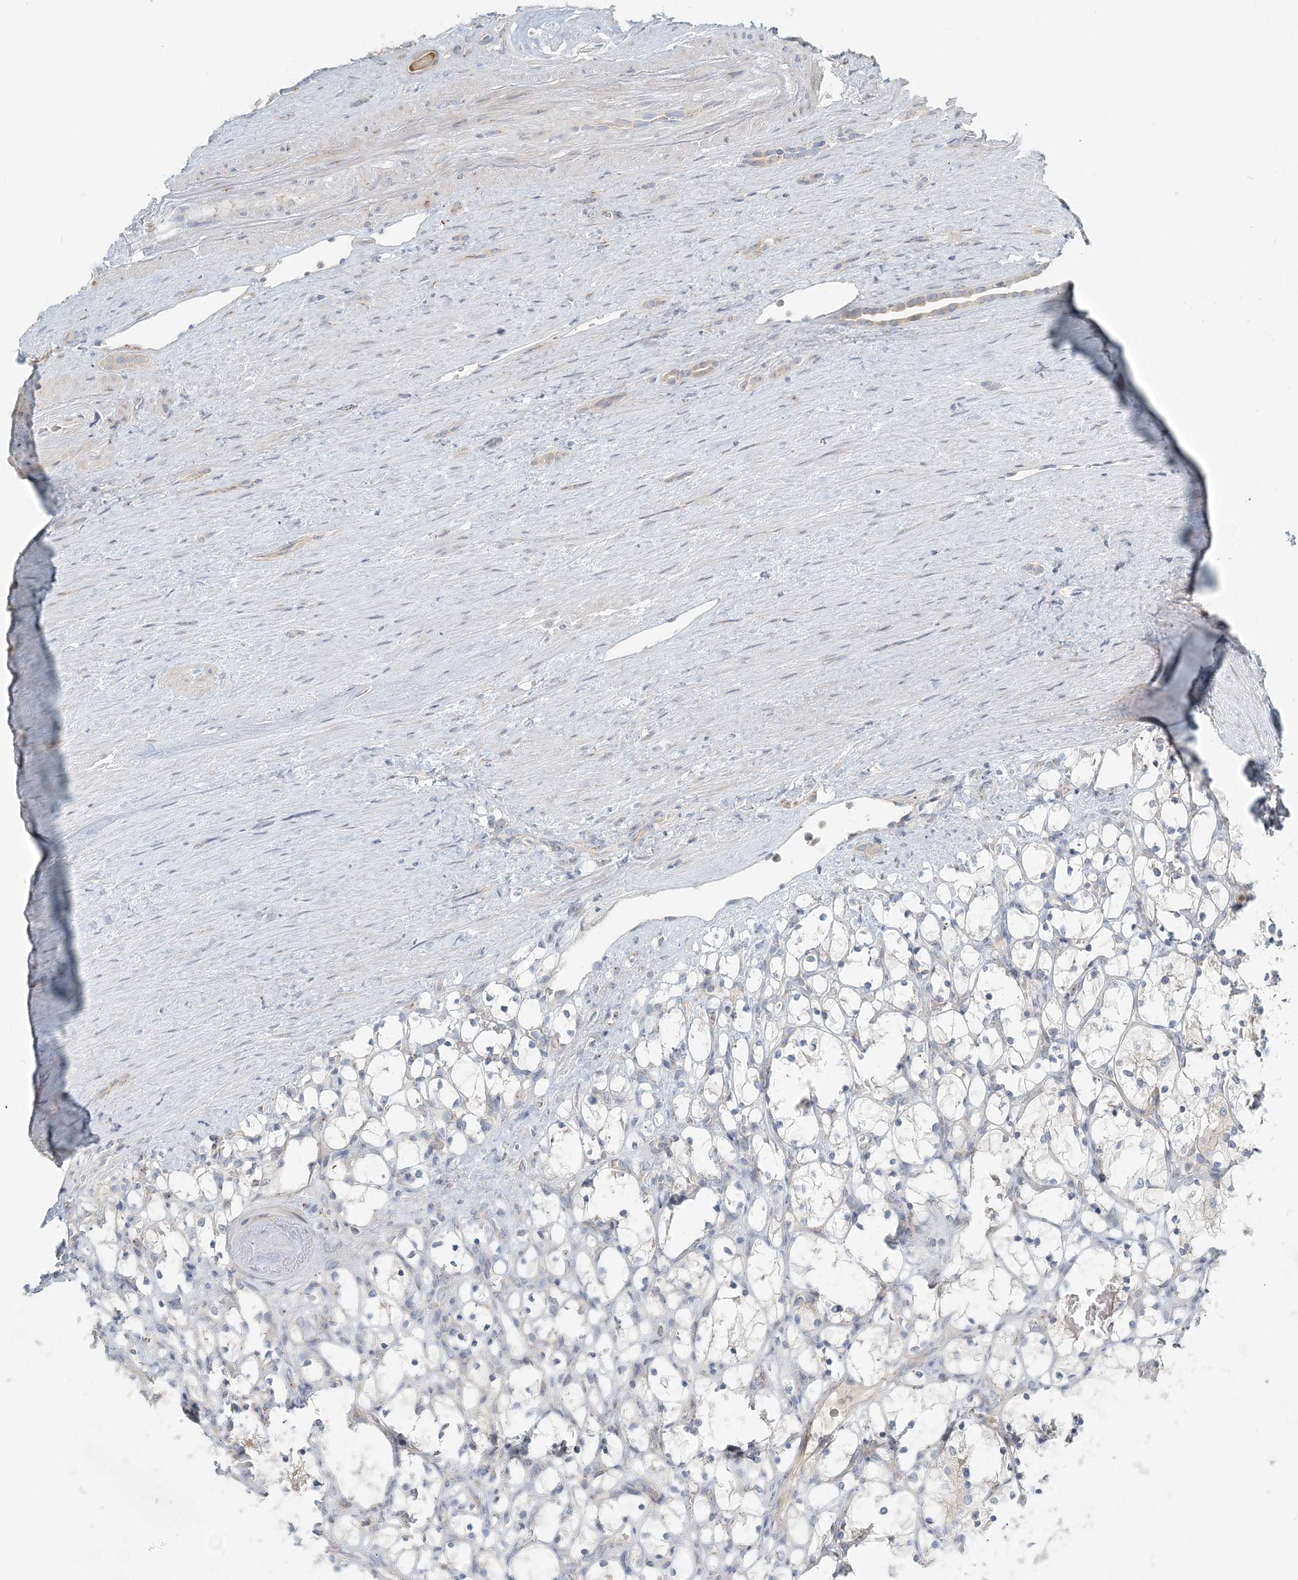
{"staining": {"intensity": "negative", "quantity": "none", "location": "none"}, "tissue": "renal cancer", "cell_type": "Tumor cells", "image_type": "cancer", "snomed": [{"axis": "morphology", "description": "Adenocarcinoma, NOS"}, {"axis": "topography", "description": "Kidney"}], "caption": "Renal cancer (adenocarcinoma) stained for a protein using IHC exhibits no expression tumor cells.", "gene": "NAA11", "patient": {"sex": "female", "age": 69}}